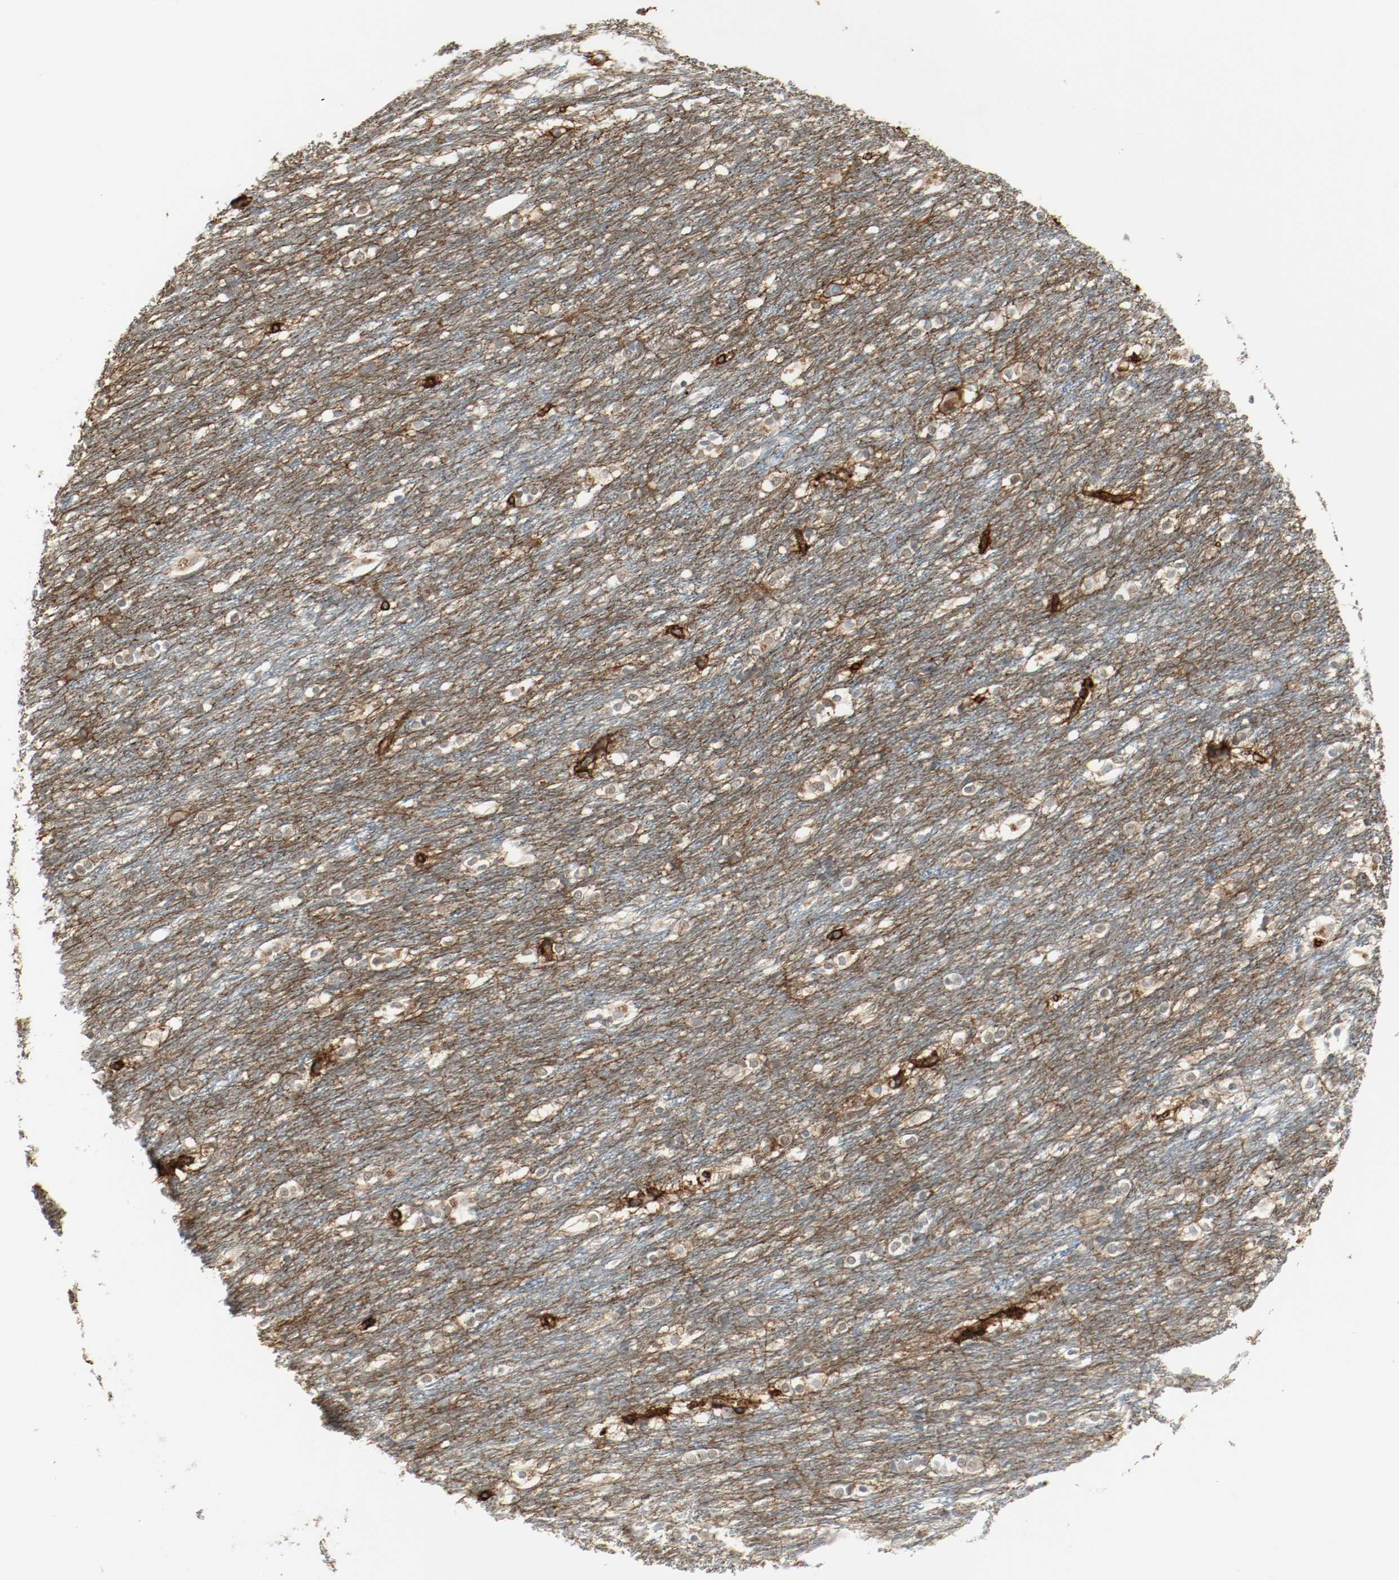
{"staining": {"intensity": "strong", "quantity": "<25%", "location": "cytoplasmic/membranous"}, "tissue": "caudate", "cell_type": "Glial cells", "image_type": "normal", "snomed": [{"axis": "morphology", "description": "Normal tissue, NOS"}, {"axis": "topography", "description": "Lateral ventricle wall"}], "caption": "Glial cells display medium levels of strong cytoplasmic/membranous staining in about <25% of cells in unremarkable caudate.", "gene": "MELTF", "patient": {"sex": "female", "age": 19}}